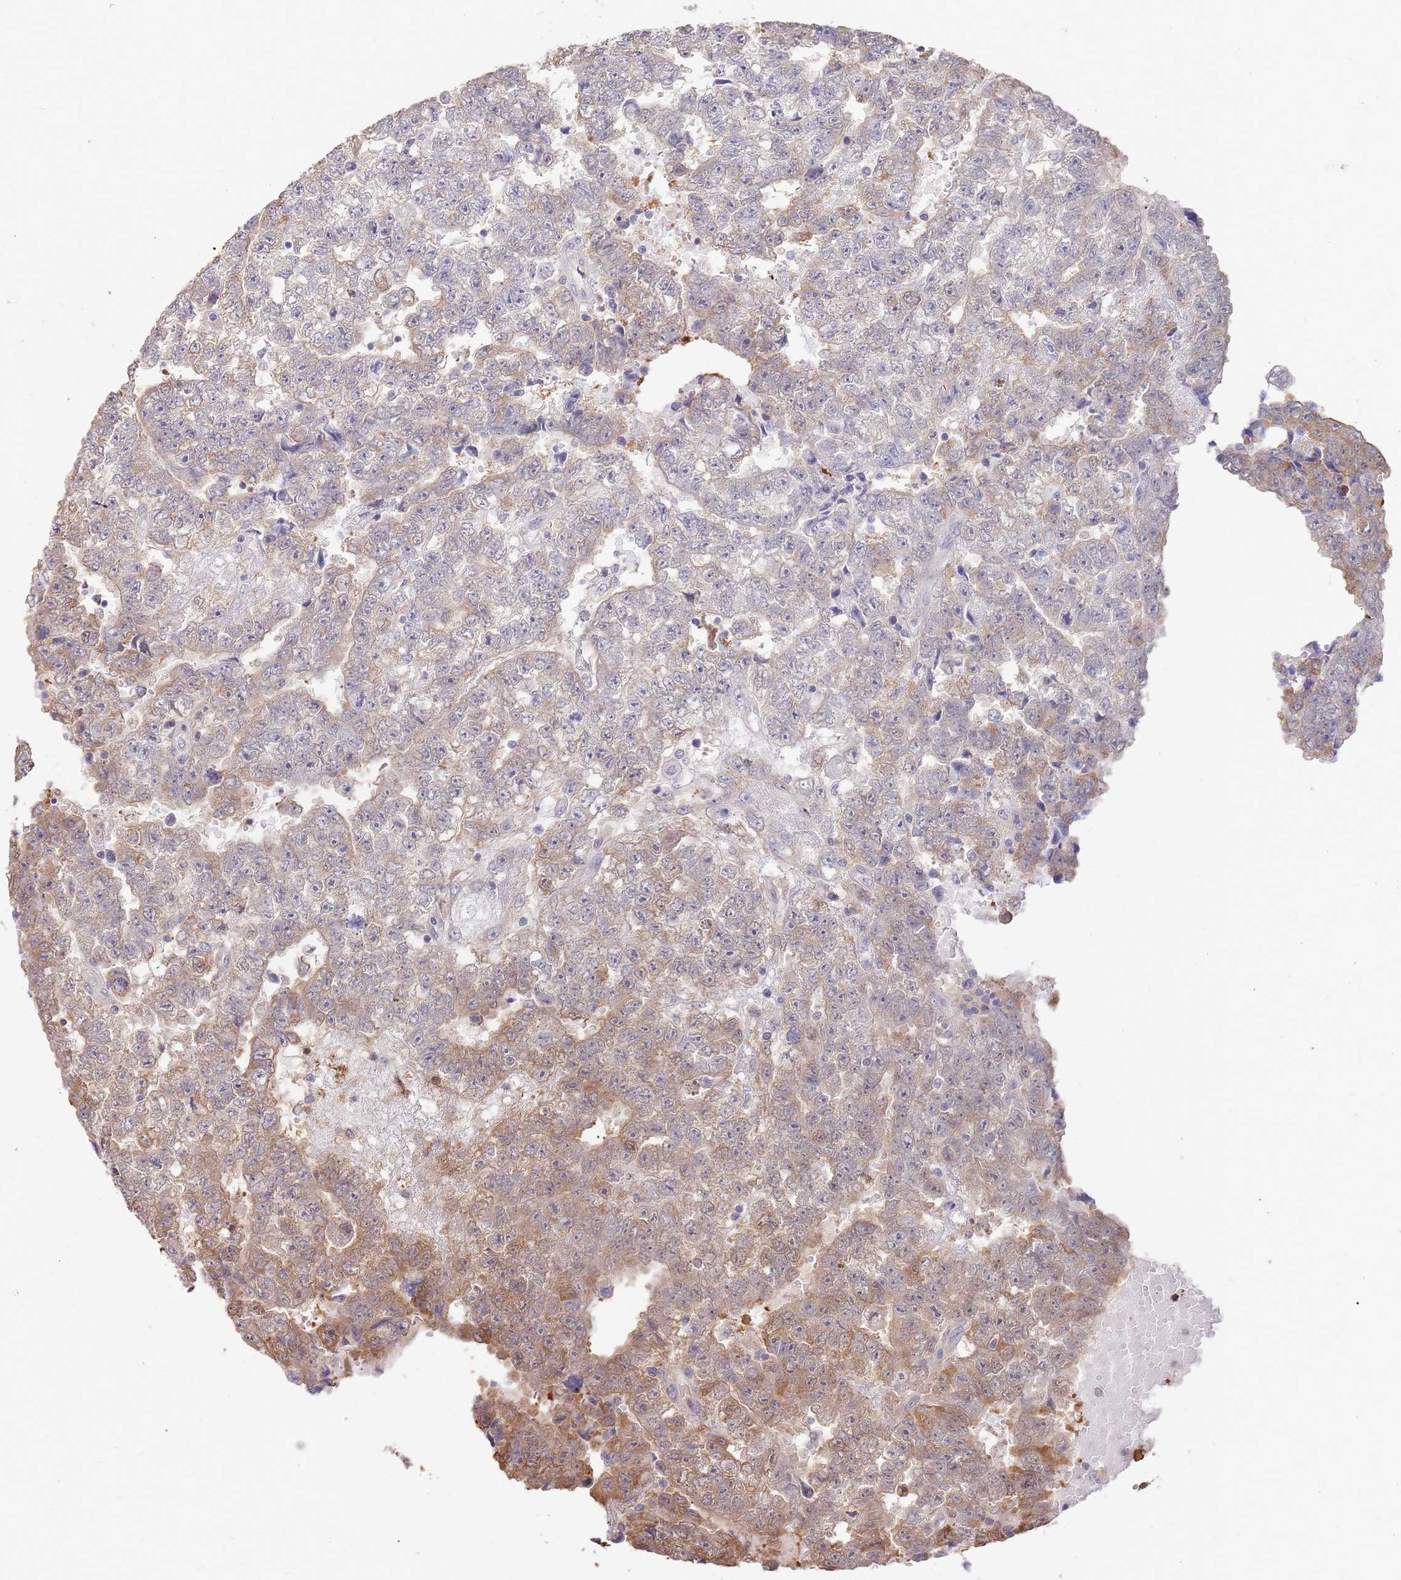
{"staining": {"intensity": "moderate", "quantity": "<25%", "location": "cytoplasmic/membranous"}, "tissue": "testis cancer", "cell_type": "Tumor cells", "image_type": "cancer", "snomed": [{"axis": "morphology", "description": "Carcinoma, Embryonal, NOS"}, {"axis": "topography", "description": "Testis"}], "caption": "Human embryonal carcinoma (testis) stained for a protein (brown) shows moderate cytoplasmic/membranous positive staining in about <25% of tumor cells.", "gene": "AP5S1", "patient": {"sex": "male", "age": 25}}